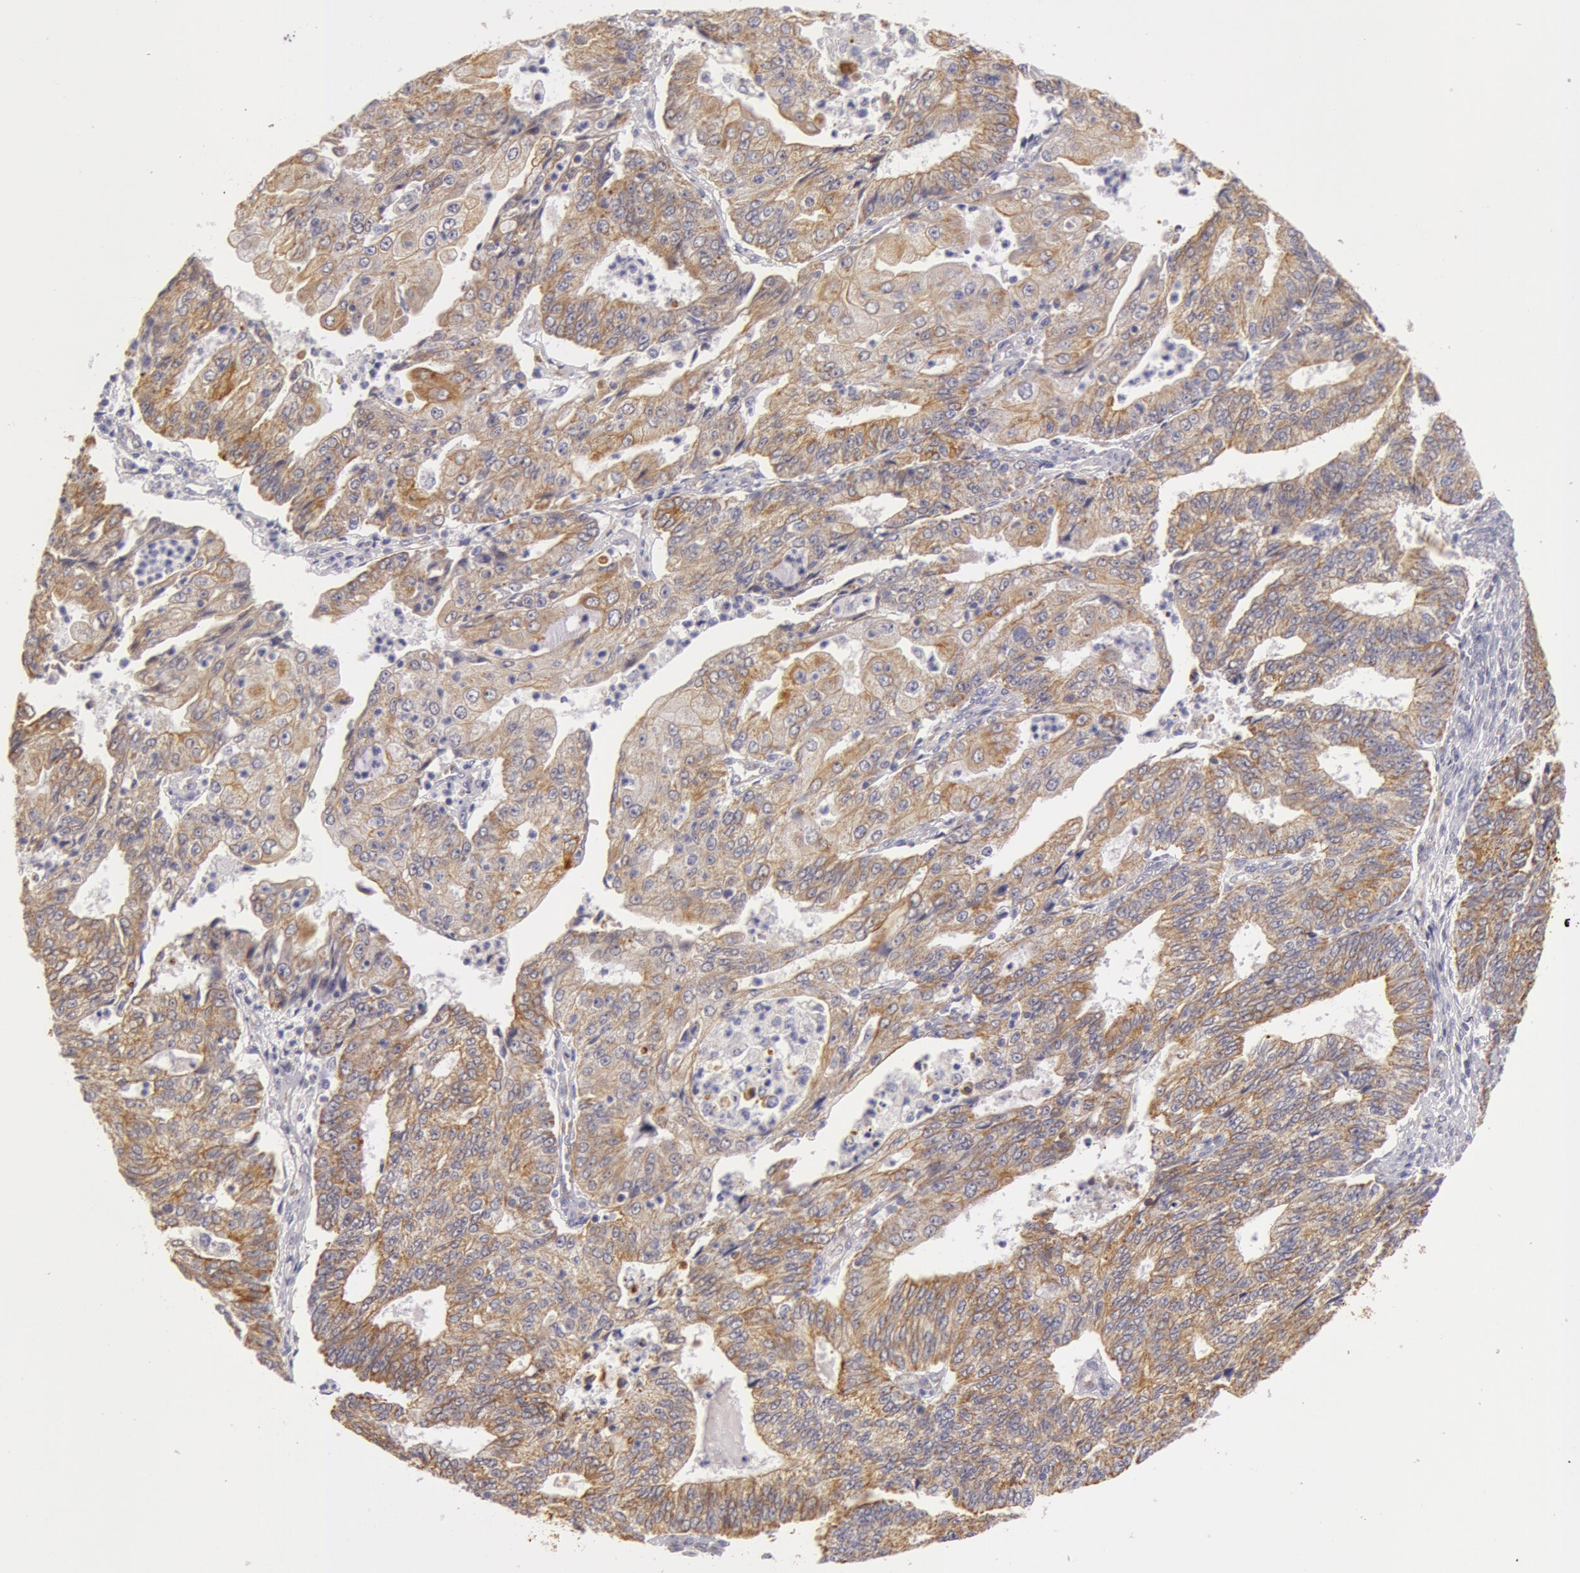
{"staining": {"intensity": "moderate", "quantity": ">75%", "location": "cytoplasmic/membranous"}, "tissue": "endometrial cancer", "cell_type": "Tumor cells", "image_type": "cancer", "snomed": [{"axis": "morphology", "description": "Adenocarcinoma, NOS"}, {"axis": "topography", "description": "Endometrium"}], "caption": "Immunohistochemistry (IHC) (DAB) staining of human adenocarcinoma (endometrial) exhibits moderate cytoplasmic/membranous protein positivity in approximately >75% of tumor cells. (IHC, brightfield microscopy, high magnification).", "gene": "KRT18", "patient": {"sex": "female", "age": 56}}